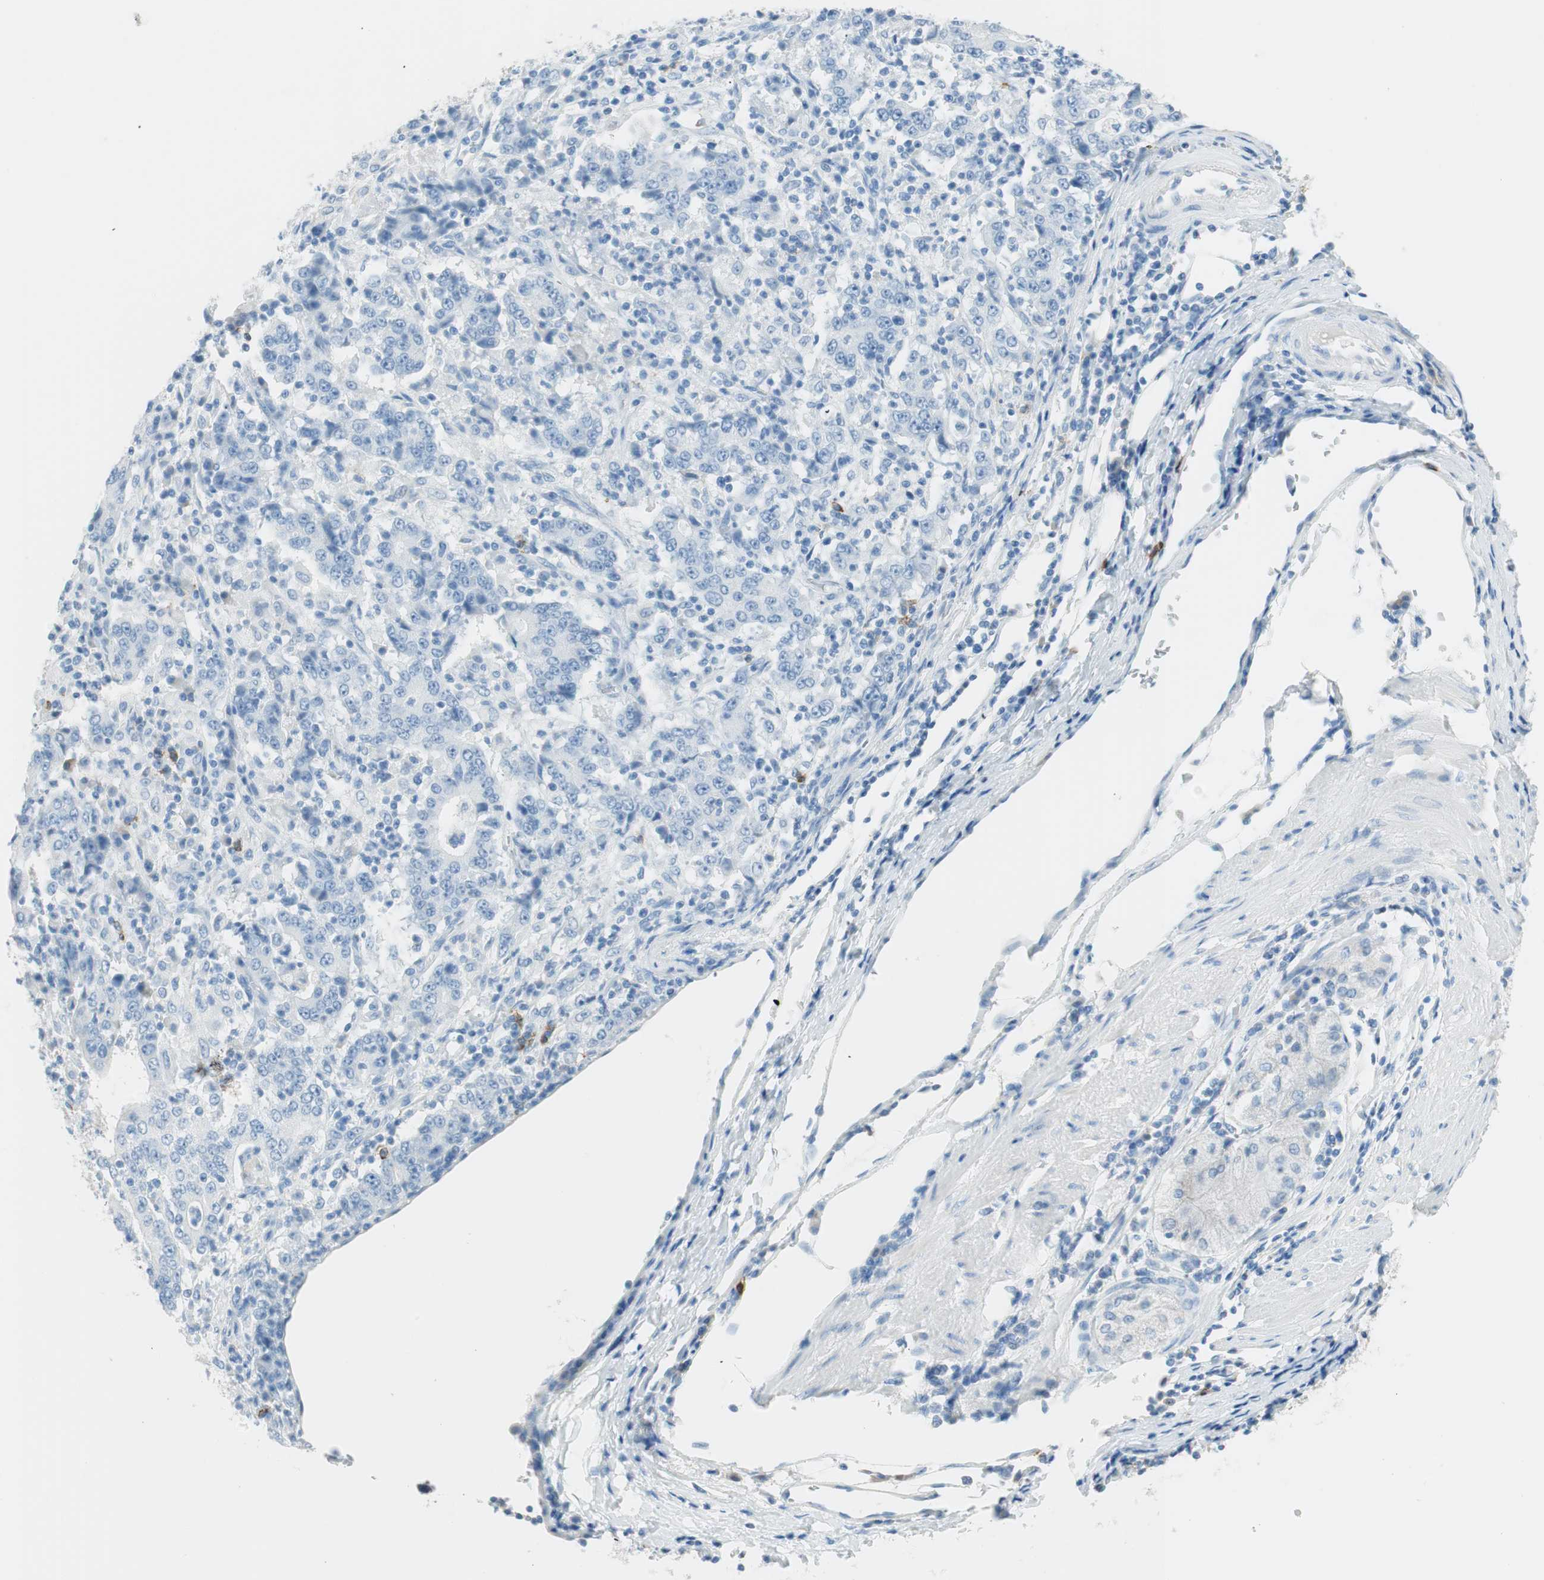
{"staining": {"intensity": "negative", "quantity": "none", "location": "none"}, "tissue": "stomach cancer", "cell_type": "Tumor cells", "image_type": "cancer", "snomed": [{"axis": "morphology", "description": "Normal tissue, NOS"}, {"axis": "morphology", "description": "Adenocarcinoma, NOS"}, {"axis": "topography", "description": "Stomach, upper"}, {"axis": "topography", "description": "Stomach"}], "caption": "Immunohistochemistry photomicrograph of human adenocarcinoma (stomach) stained for a protein (brown), which exhibits no staining in tumor cells. (DAB (3,3'-diaminobenzidine) immunohistochemistry visualized using brightfield microscopy, high magnification).", "gene": "TNFRSF13C", "patient": {"sex": "male", "age": 59}}